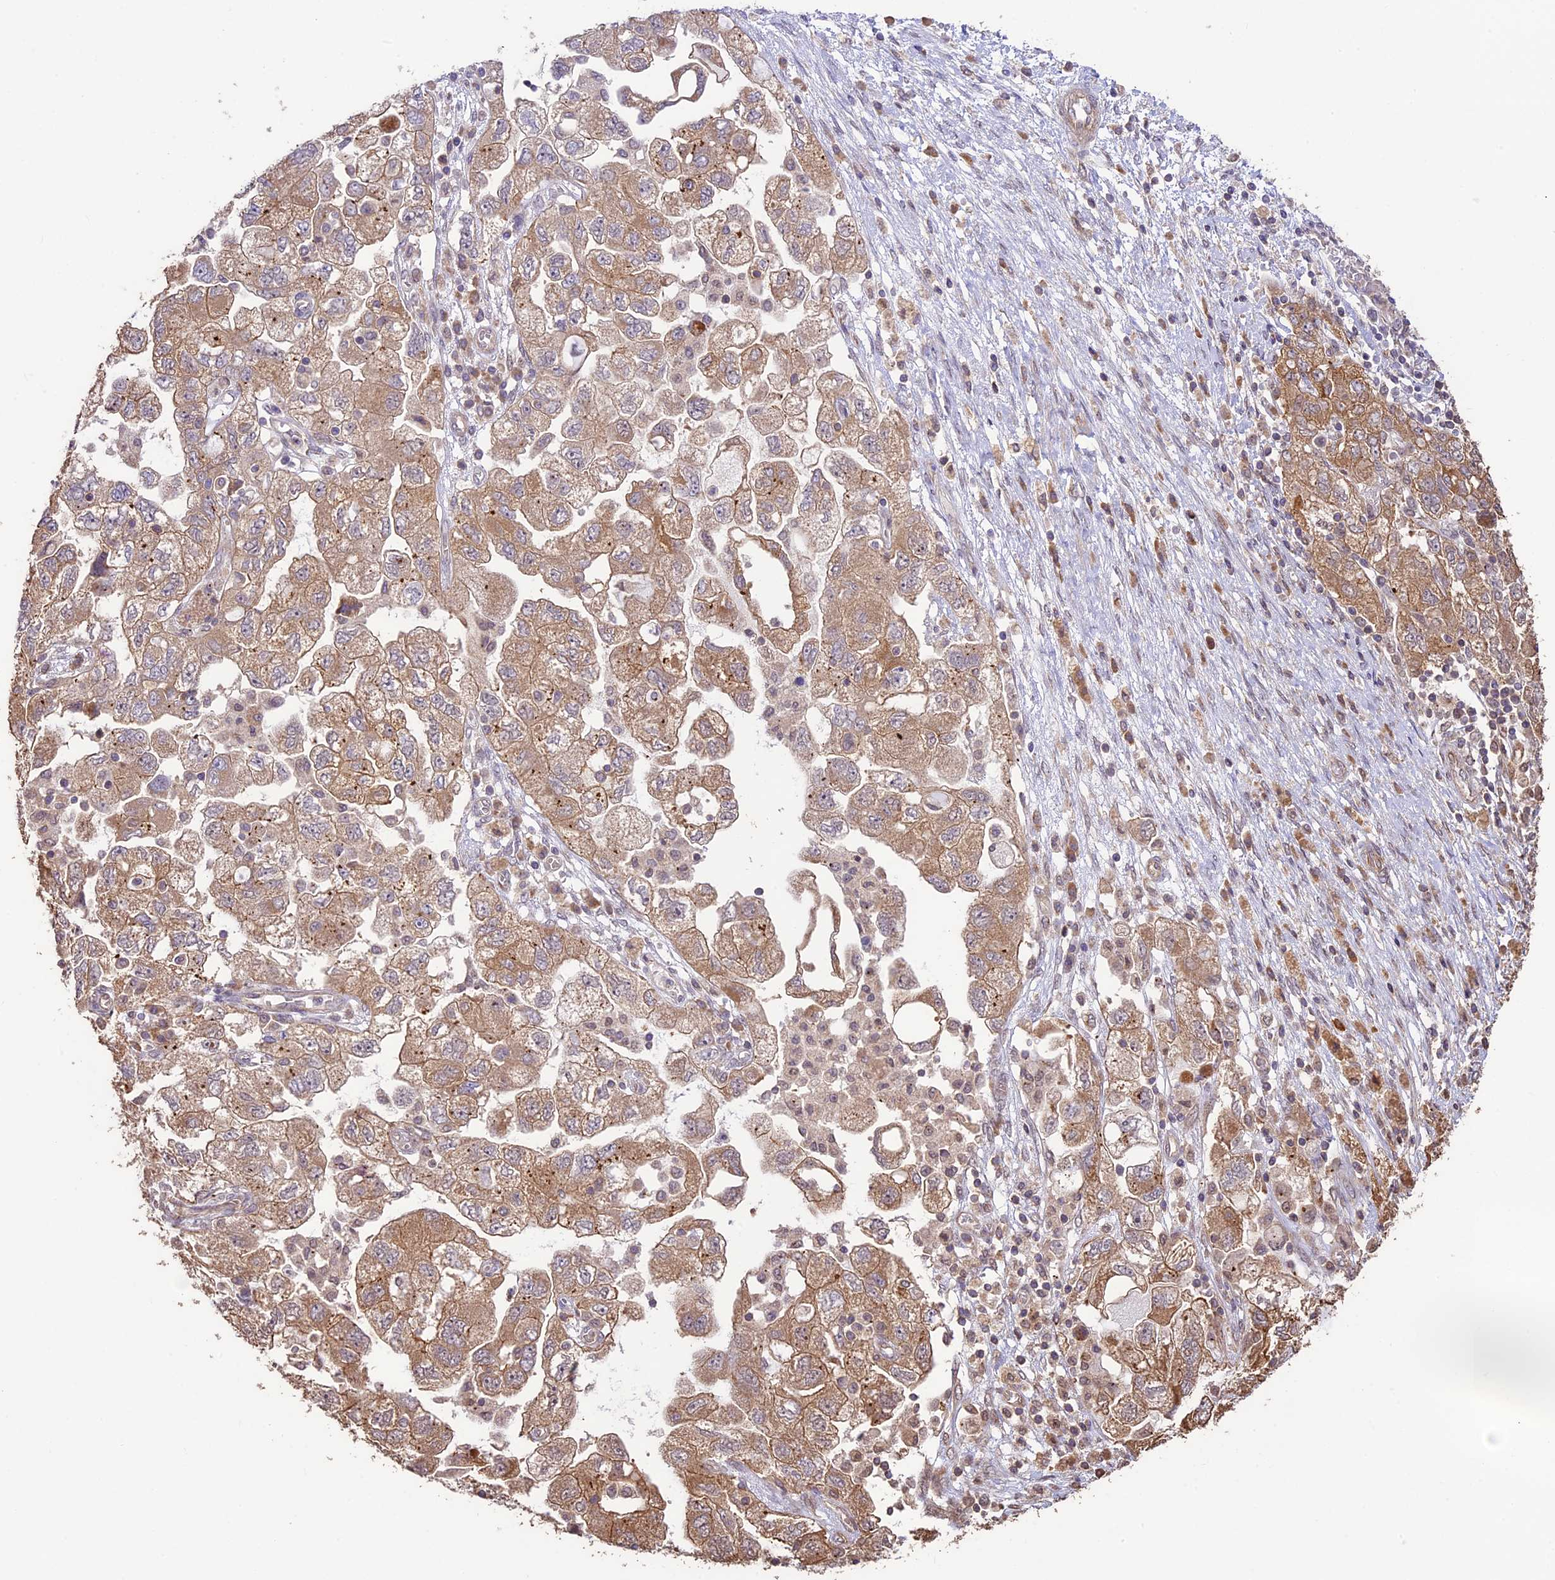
{"staining": {"intensity": "moderate", "quantity": ">75%", "location": "cytoplasmic/membranous"}, "tissue": "ovarian cancer", "cell_type": "Tumor cells", "image_type": "cancer", "snomed": [{"axis": "morphology", "description": "Carcinoma, NOS"}, {"axis": "morphology", "description": "Cystadenocarcinoma, serous, NOS"}, {"axis": "topography", "description": "Ovary"}], "caption": "Immunohistochemical staining of human ovarian carcinoma shows moderate cytoplasmic/membranous protein expression in approximately >75% of tumor cells.", "gene": "BCAS4", "patient": {"sex": "female", "age": 69}}